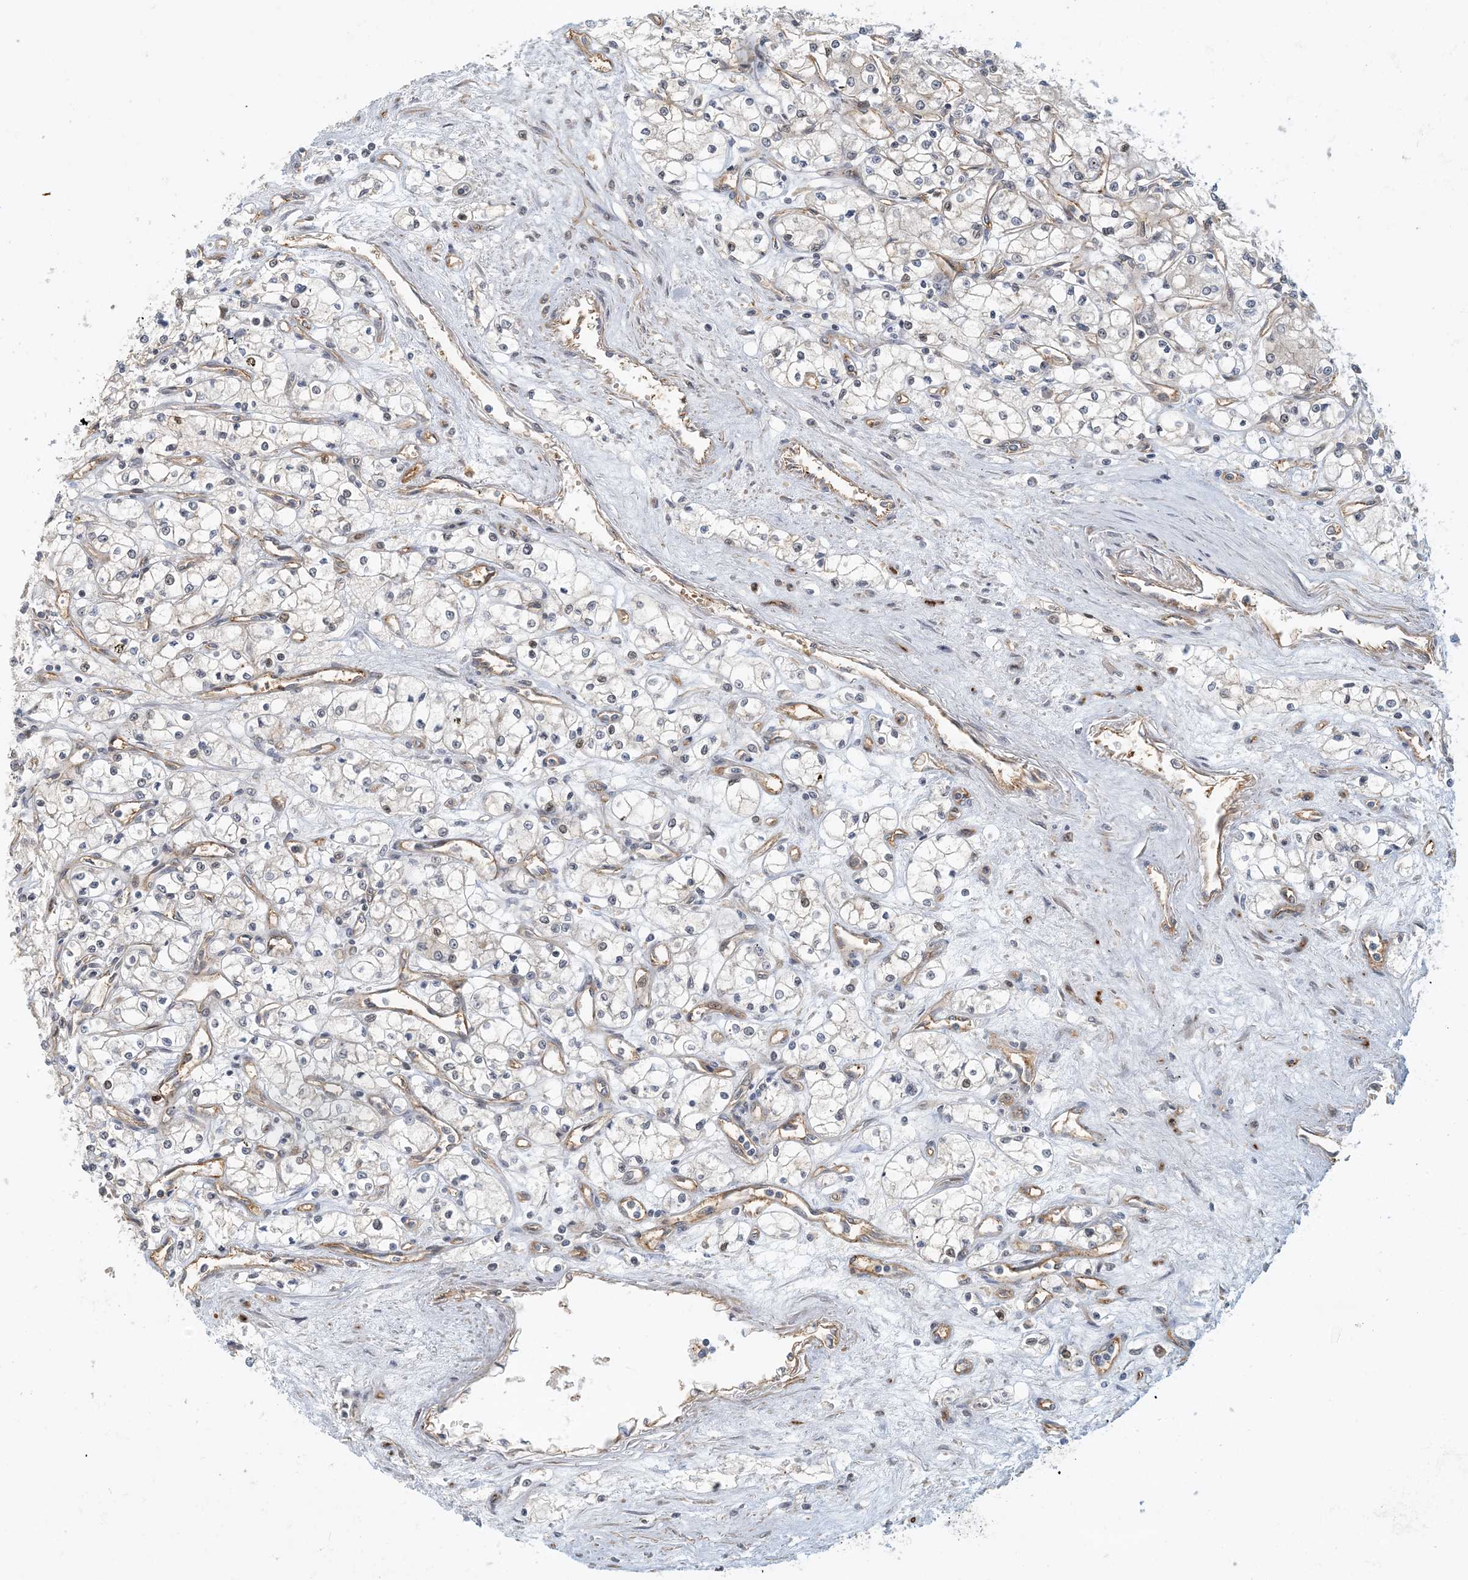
{"staining": {"intensity": "moderate", "quantity": "<25%", "location": "nuclear"}, "tissue": "renal cancer", "cell_type": "Tumor cells", "image_type": "cancer", "snomed": [{"axis": "morphology", "description": "Adenocarcinoma, NOS"}, {"axis": "topography", "description": "Kidney"}], "caption": "IHC histopathology image of renal cancer stained for a protein (brown), which demonstrates low levels of moderate nuclear staining in approximately <25% of tumor cells.", "gene": "MAPKBP1", "patient": {"sex": "male", "age": 59}}